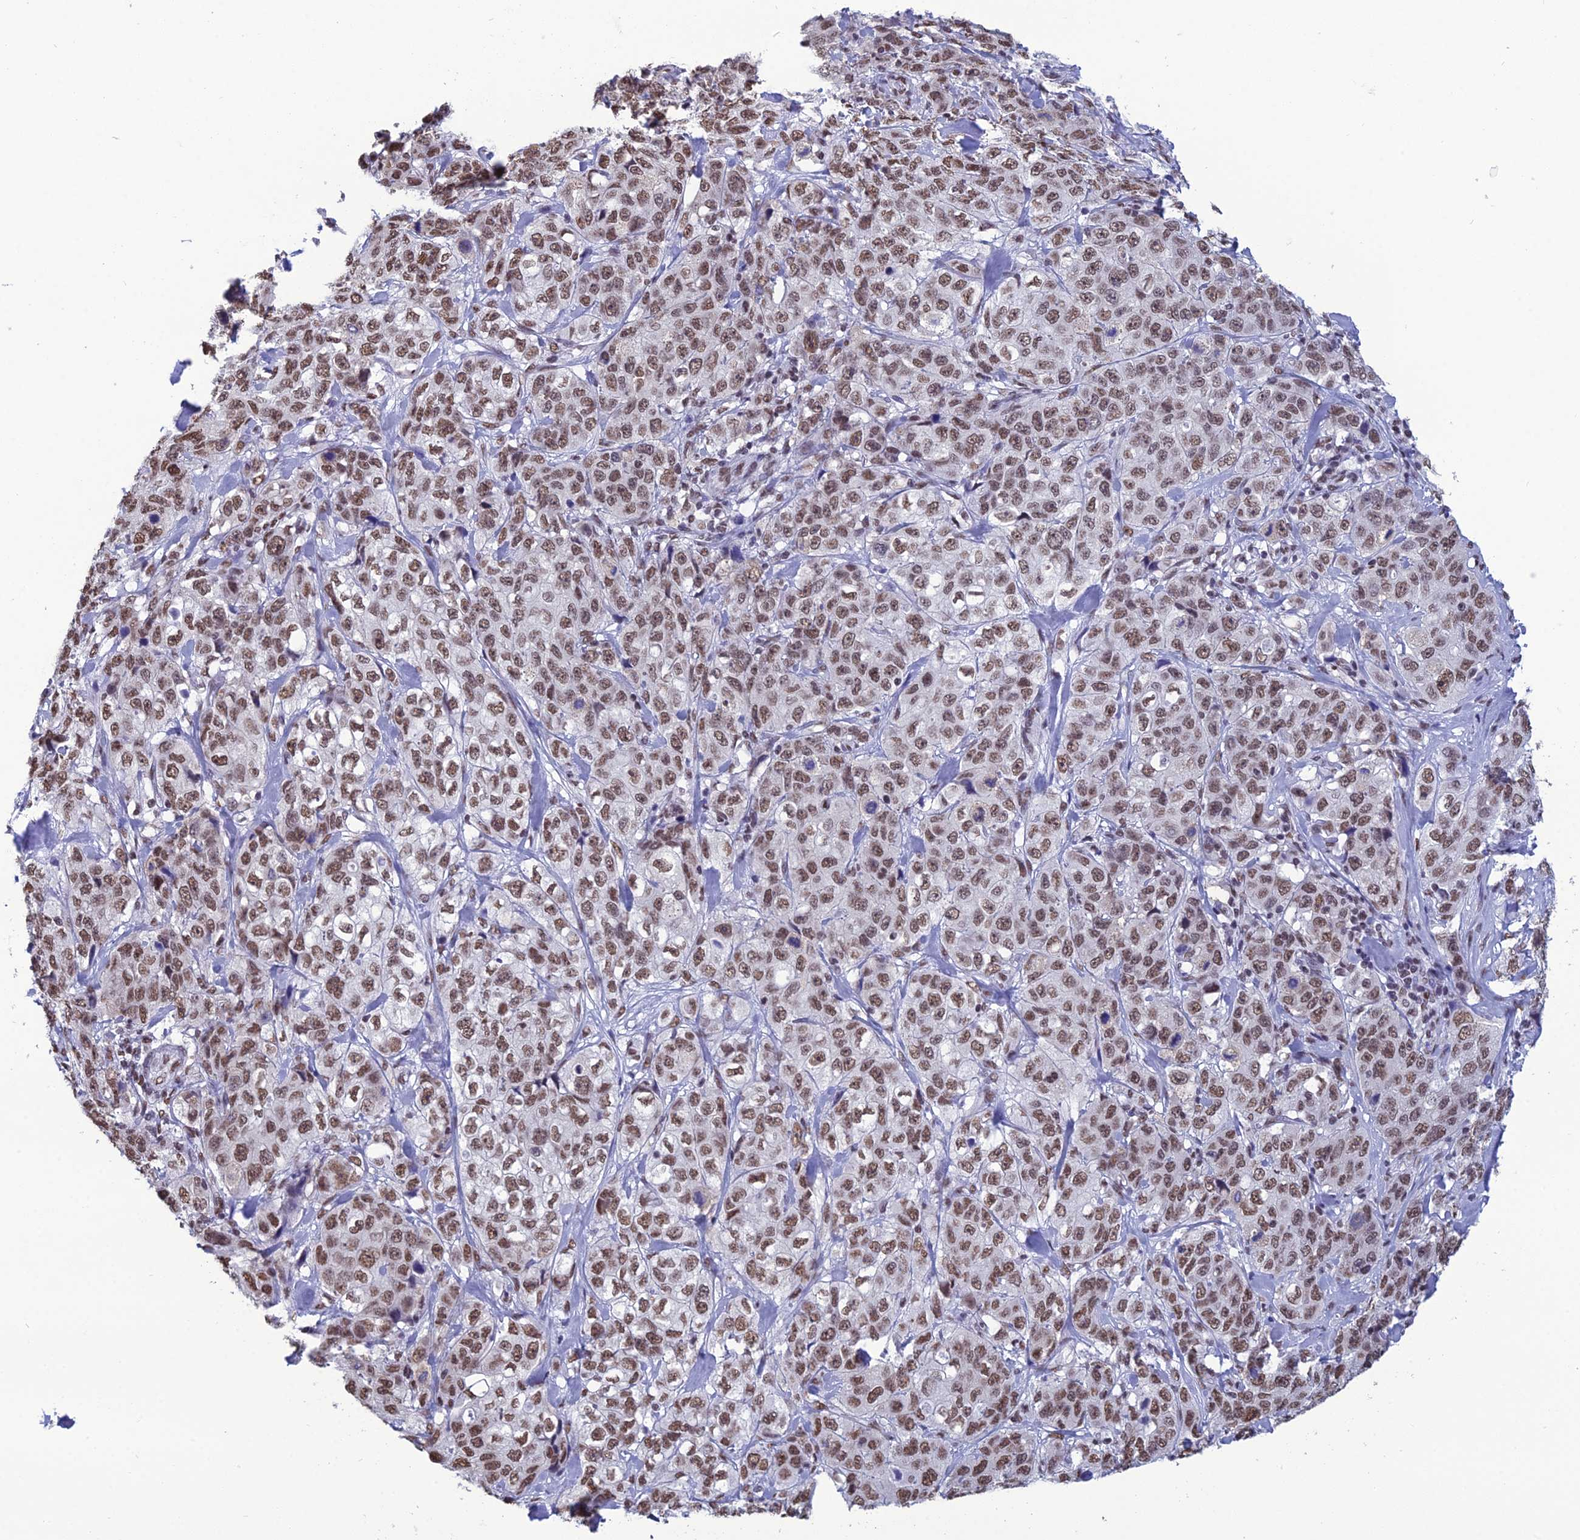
{"staining": {"intensity": "moderate", "quantity": ">75%", "location": "nuclear"}, "tissue": "stomach cancer", "cell_type": "Tumor cells", "image_type": "cancer", "snomed": [{"axis": "morphology", "description": "Adenocarcinoma, NOS"}, {"axis": "topography", "description": "Stomach"}], "caption": "Tumor cells exhibit medium levels of moderate nuclear positivity in approximately >75% of cells in stomach cancer (adenocarcinoma).", "gene": "PRAMEF12", "patient": {"sex": "male", "age": 48}}